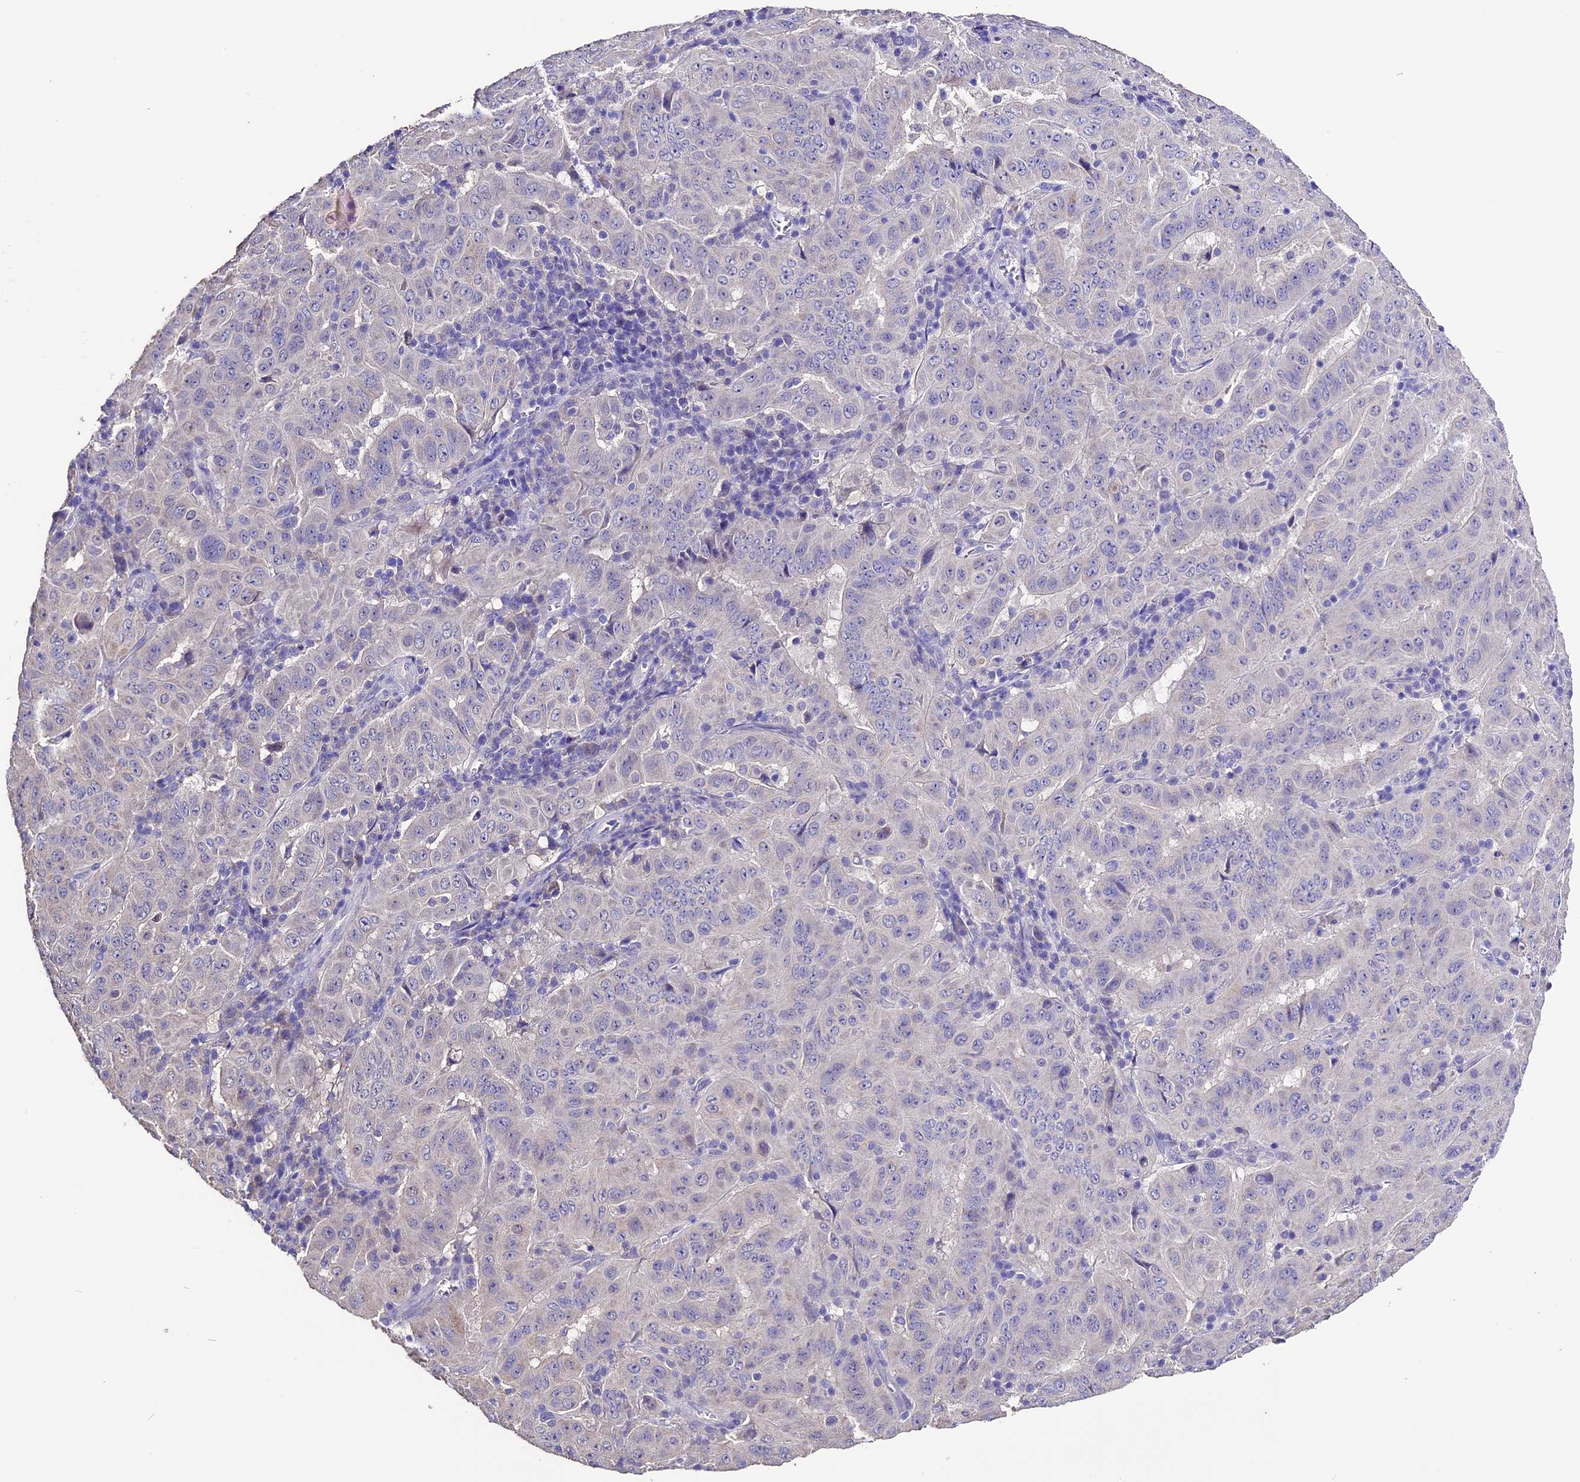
{"staining": {"intensity": "negative", "quantity": "none", "location": "none"}, "tissue": "pancreatic cancer", "cell_type": "Tumor cells", "image_type": "cancer", "snomed": [{"axis": "morphology", "description": "Adenocarcinoma, NOS"}, {"axis": "topography", "description": "Pancreas"}], "caption": "This is a histopathology image of immunohistochemistry staining of pancreatic cancer, which shows no positivity in tumor cells. Nuclei are stained in blue.", "gene": "DIS3L", "patient": {"sex": "male", "age": 63}}